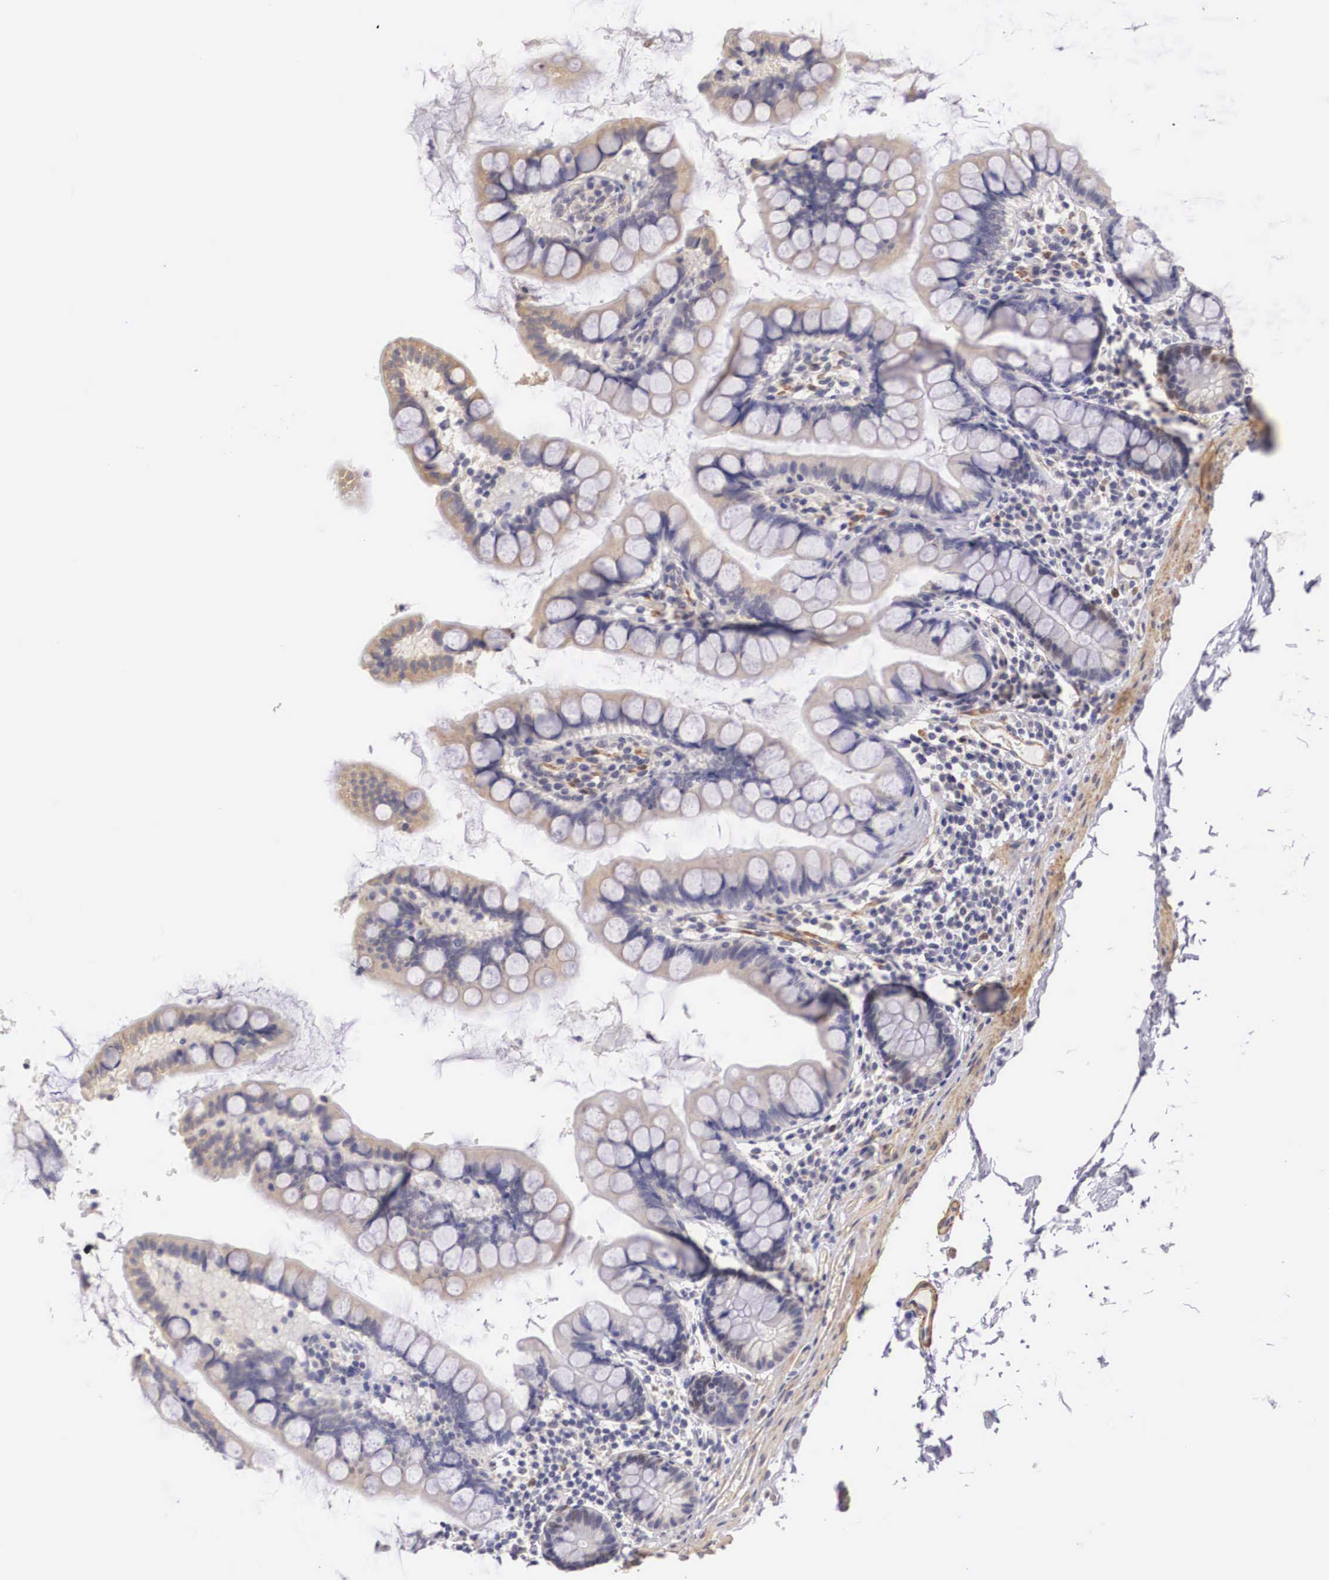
{"staining": {"intensity": "moderate", "quantity": ">75%", "location": "cytoplasmic/membranous"}, "tissue": "colon", "cell_type": "Endothelial cells", "image_type": "normal", "snomed": [{"axis": "morphology", "description": "Normal tissue, NOS"}, {"axis": "topography", "description": "Colon"}], "caption": "Immunohistochemistry image of normal colon stained for a protein (brown), which demonstrates medium levels of moderate cytoplasmic/membranous staining in about >75% of endothelial cells.", "gene": "ENOX2", "patient": {"sex": "male", "age": 54}}